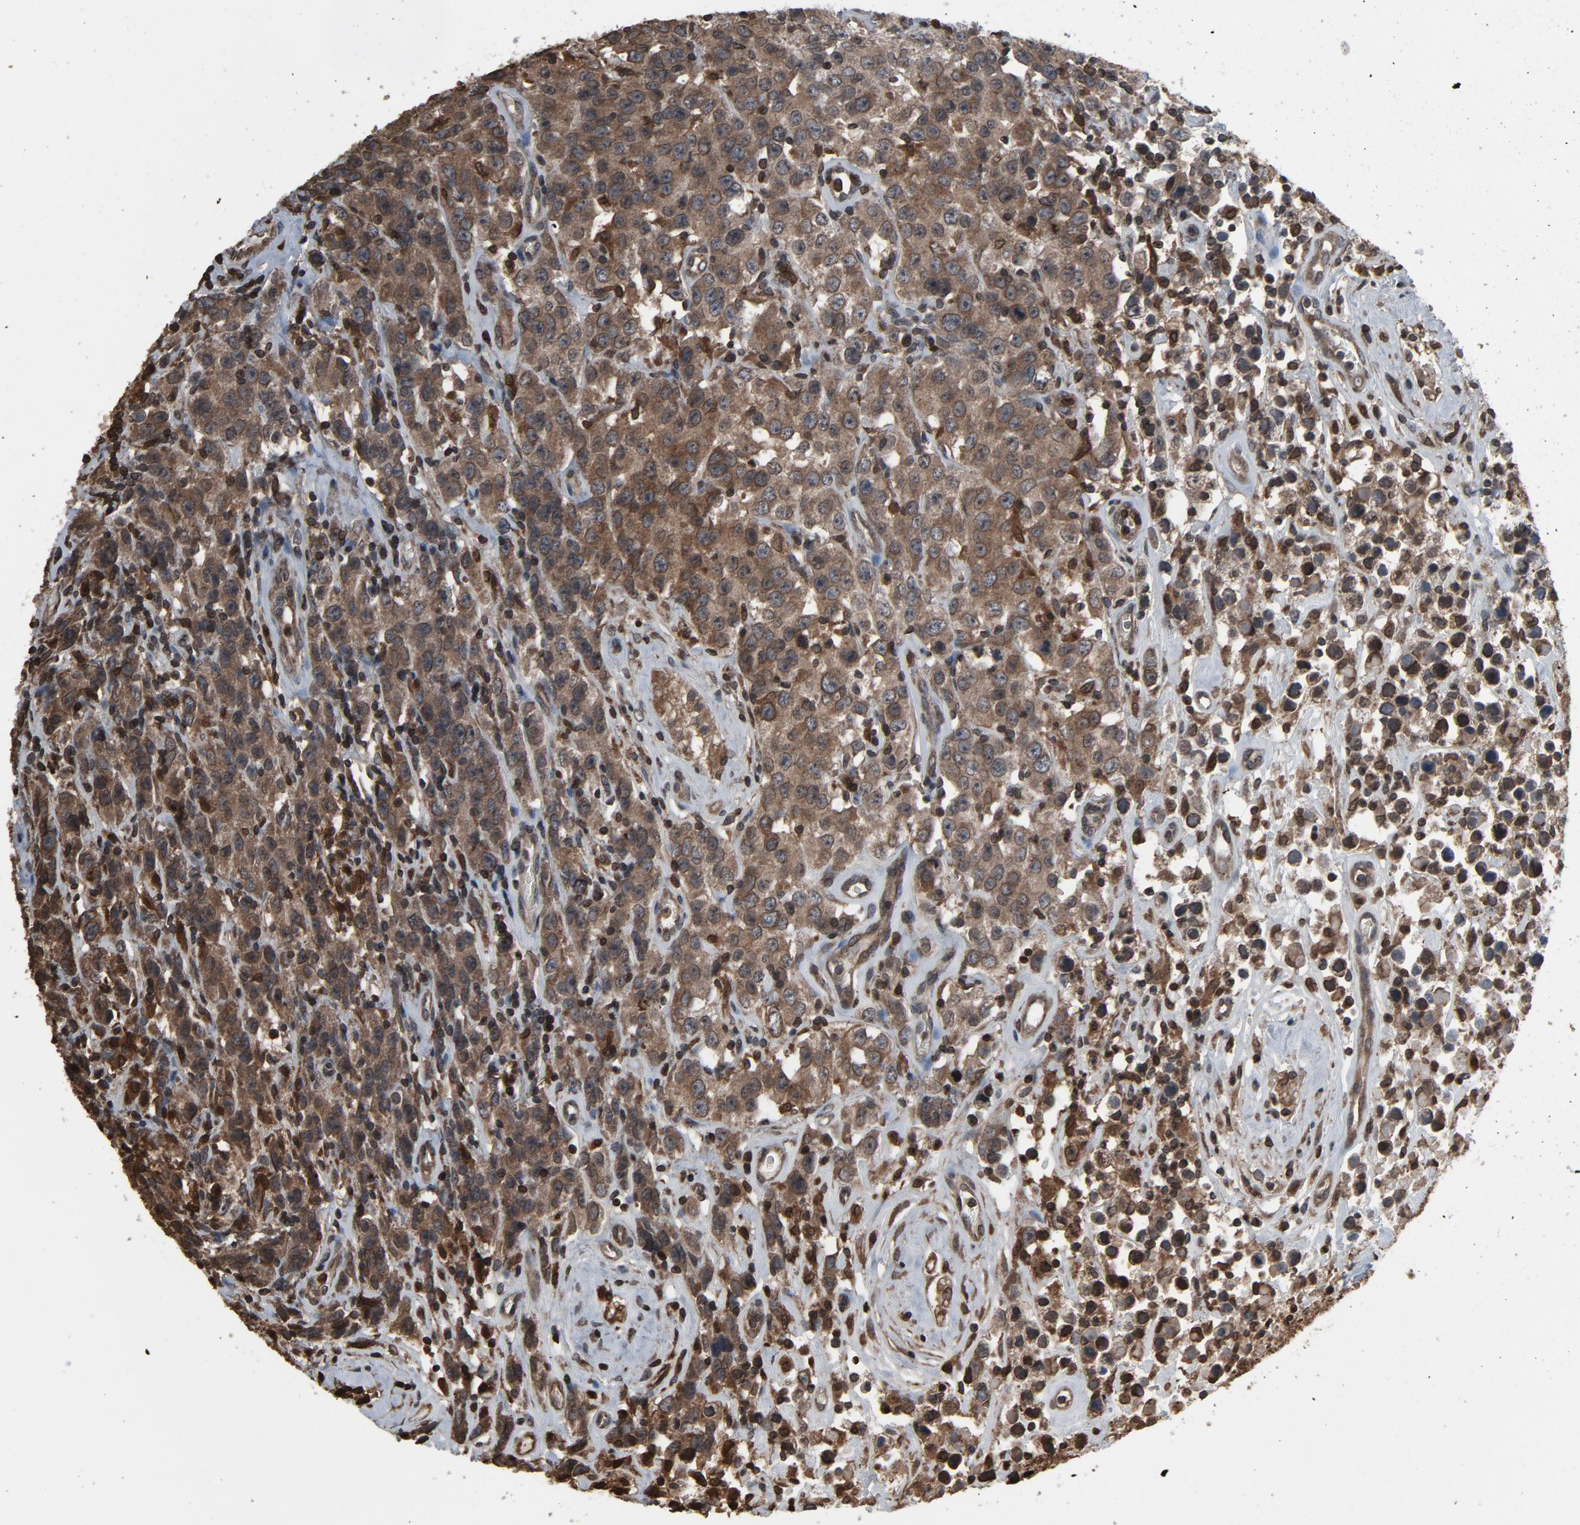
{"staining": {"intensity": "moderate", "quantity": ">75%", "location": "cytoplasmic/membranous"}, "tissue": "testis cancer", "cell_type": "Tumor cells", "image_type": "cancer", "snomed": [{"axis": "morphology", "description": "Seminoma, NOS"}, {"axis": "topography", "description": "Testis"}], "caption": "IHC micrograph of testis cancer stained for a protein (brown), which exhibits medium levels of moderate cytoplasmic/membranous staining in about >75% of tumor cells.", "gene": "UBE2D1", "patient": {"sex": "male", "age": 52}}